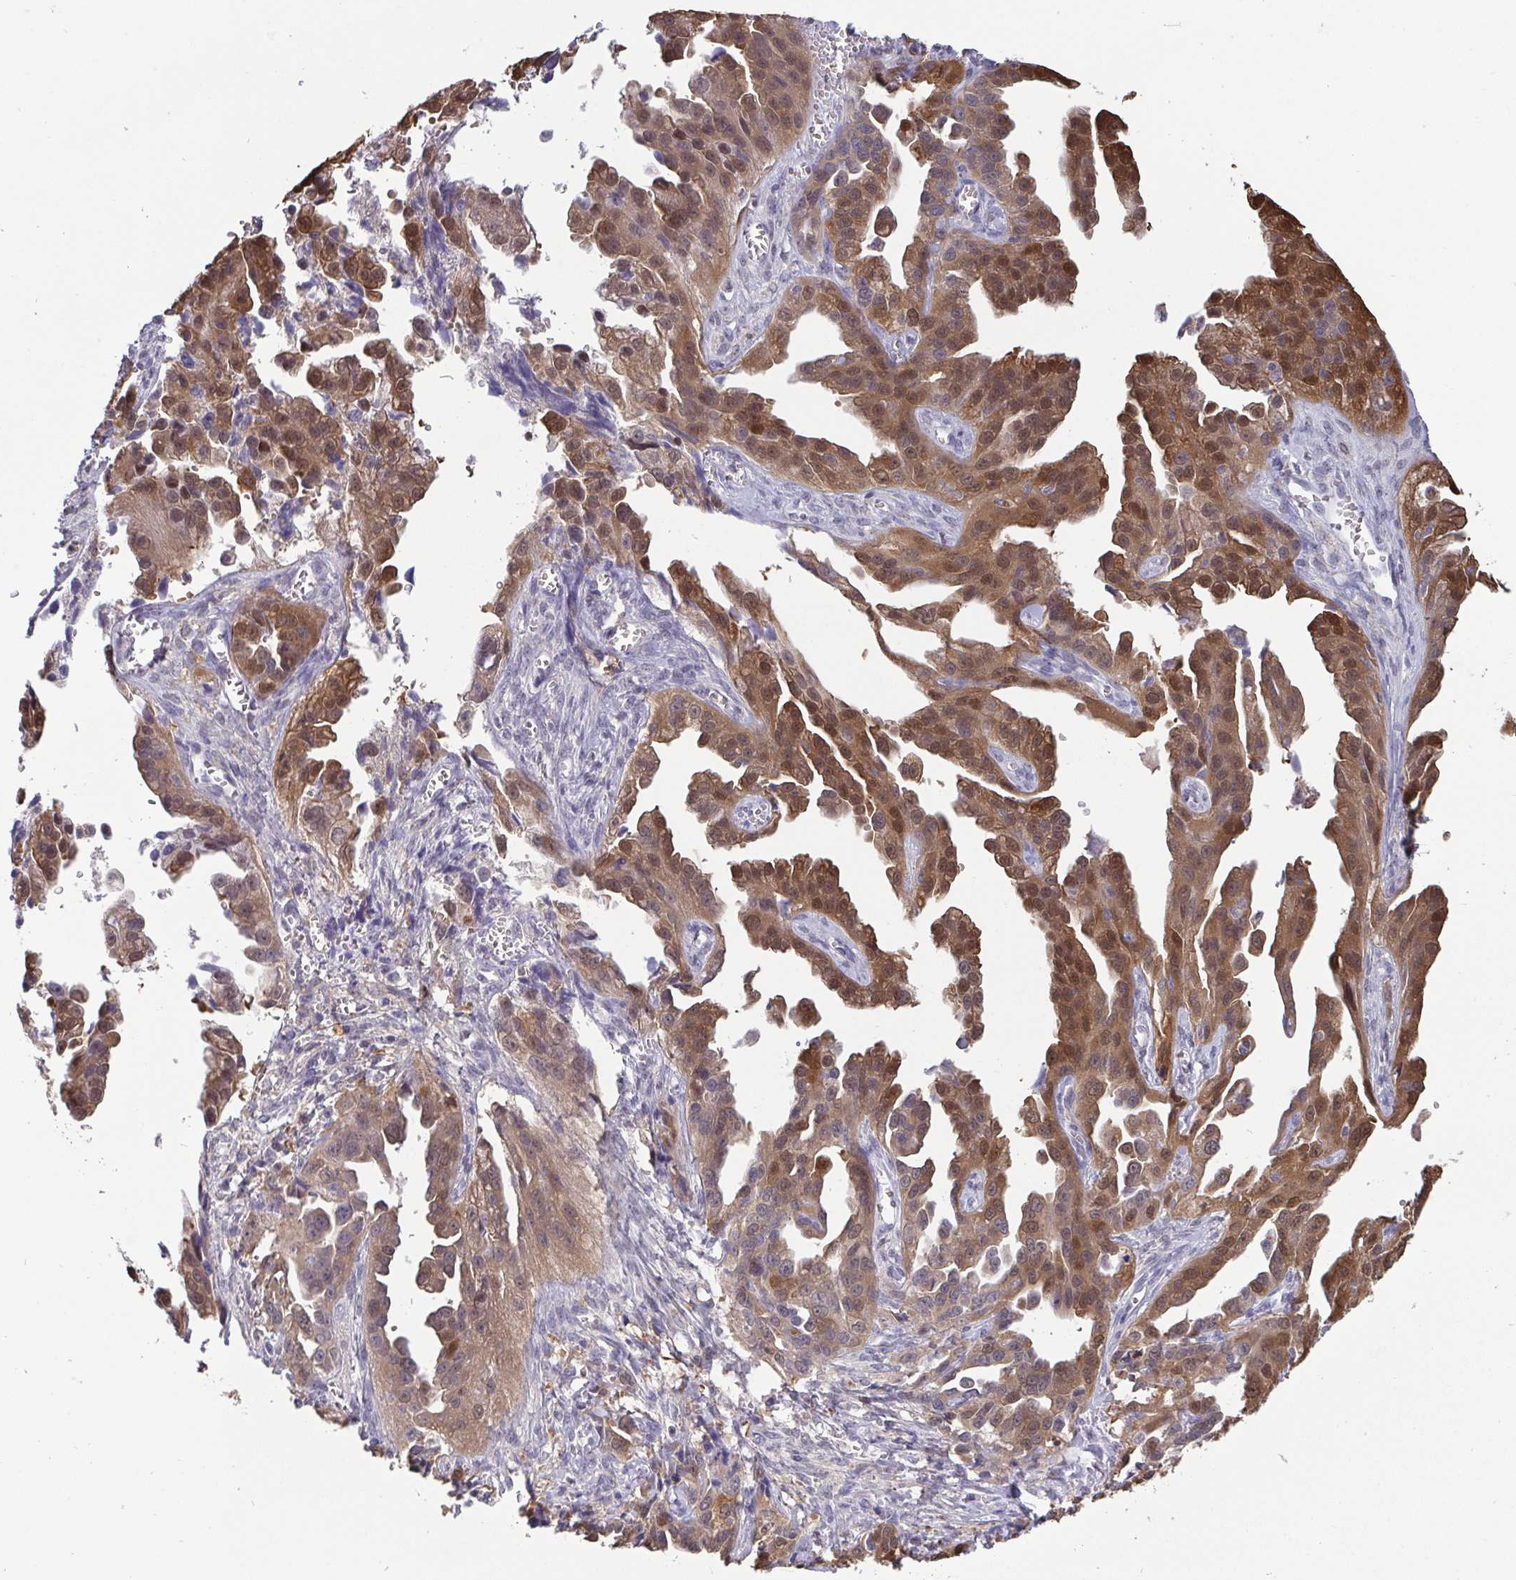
{"staining": {"intensity": "strong", "quantity": ">75%", "location": "cytoplasmic/membranous,nuclear"}, "tissue": "ovarian cancer", "cell_type": "Tumor cells", "image_type": "cancer", "snomed": [{"axis": "morphology", "description": "Cystadenocarcinoma, serous, NOS"}, {"axis": "topography", "description": "Ovary"}], "caption": "An image of human serous cystadenocarcinoma (ovarian) stained for a protein reveals strong cytoplasmic/membranous and nuclear brown staining in tumor cells.", "gene": "IDH1", "patient": {"sex": "female", "age": 75}}